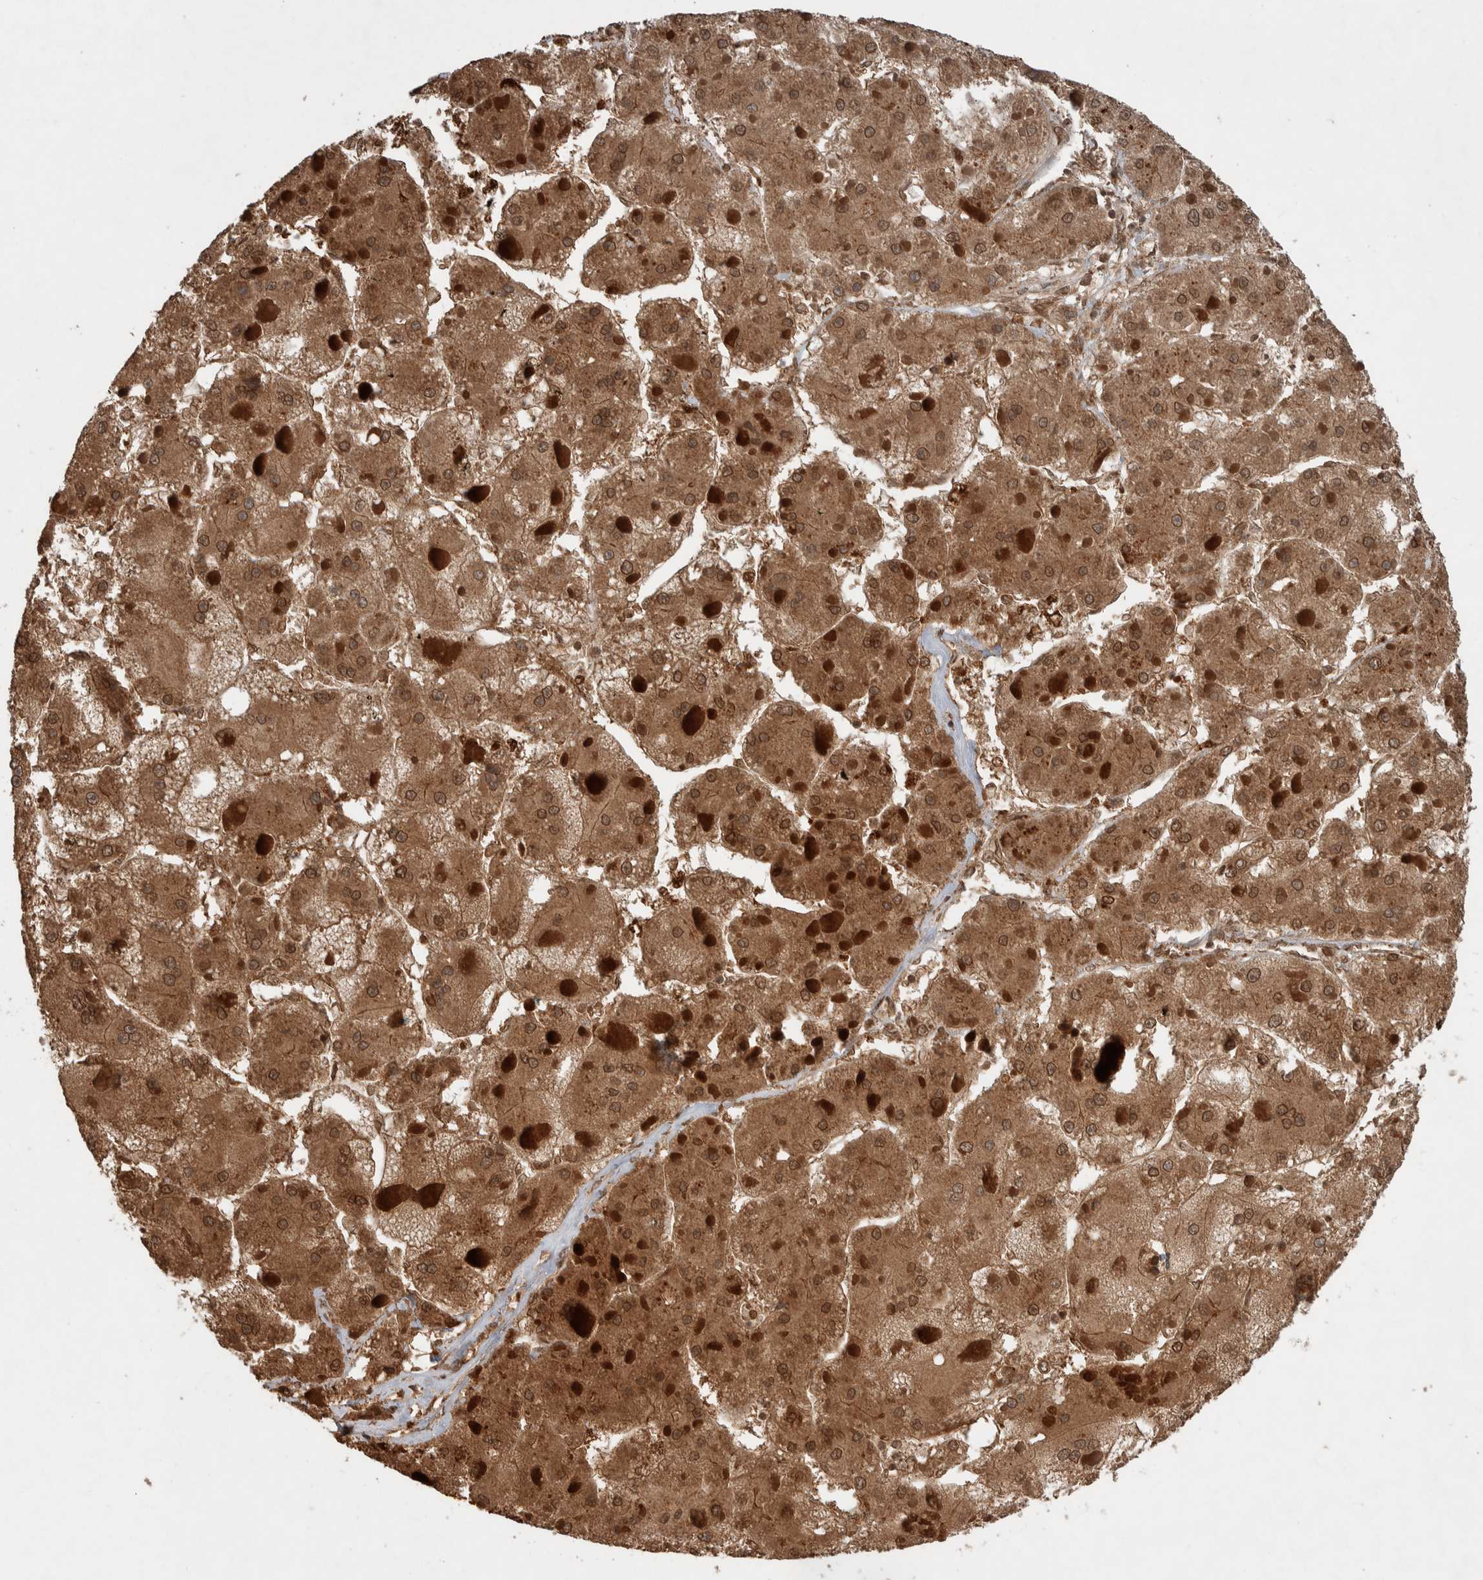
{"staining": {"intensity": "moderate", "quantity": ">75%", "location": "cytoplasmic/membranous,nuclear"}, "tissue": "liver cancer", "cell_type": "Tumor cells", "image_type": "cancer", "snomed": [{"axis": "morphology", "description": "Carcinoma, Hepatocellular, NOS"}, {"axis": "topography", "description": "Liver"}], "caption": "An image of human liver cancer (hepatocellular carcinoma) stained for a protein exhibits moderate cytoplasmic/membranous and nuclear brown staining in tumor cells.", "gene": "CNTROB", "patient": {"sex": "female", "age": 73}}